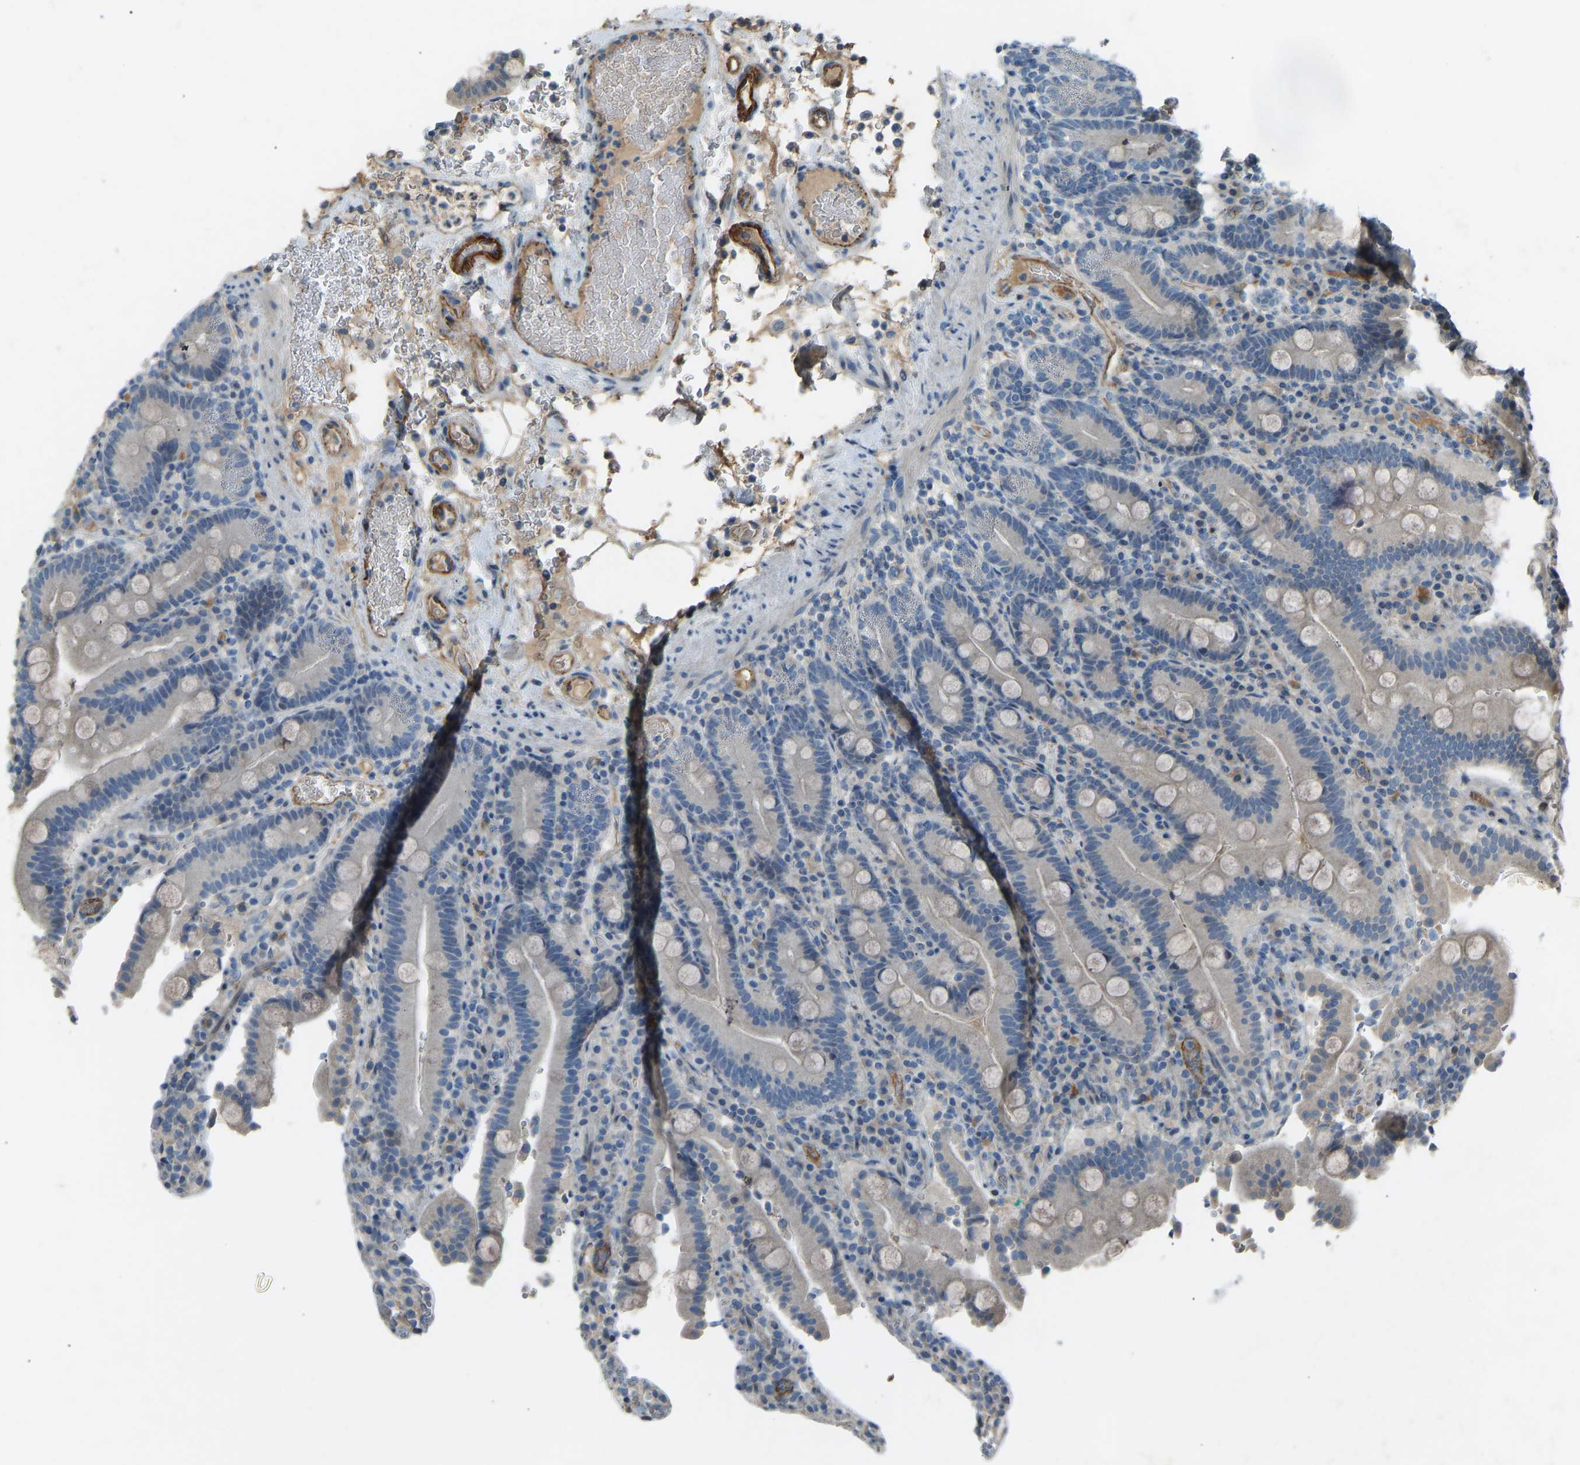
{"staining": {"intensity": "negative", "quantity": "none", "location": "none"}, "tissue": "duodenum", "cell_type": "Glandular cells", "image_type": "normal", "snomed": [{"axis": "morphology", "description": "Normal tissue, NOS"}, {"axis": "topography", "description": "Small intestine, NOS"}], "caption": "Immunohistochemistry (IHC) micrograph of benign duodenum: human duodenum stained with DAB displays no significant protein staining in glandular cells. Brightfield microscopy of IHC stained with DAB (3,3'-diaminobenzidine) (brown) and hematoxylin (blue), captured at high magnification.", "gene": "FBLN2", "patient": {"sex": "female", "age": 71}}